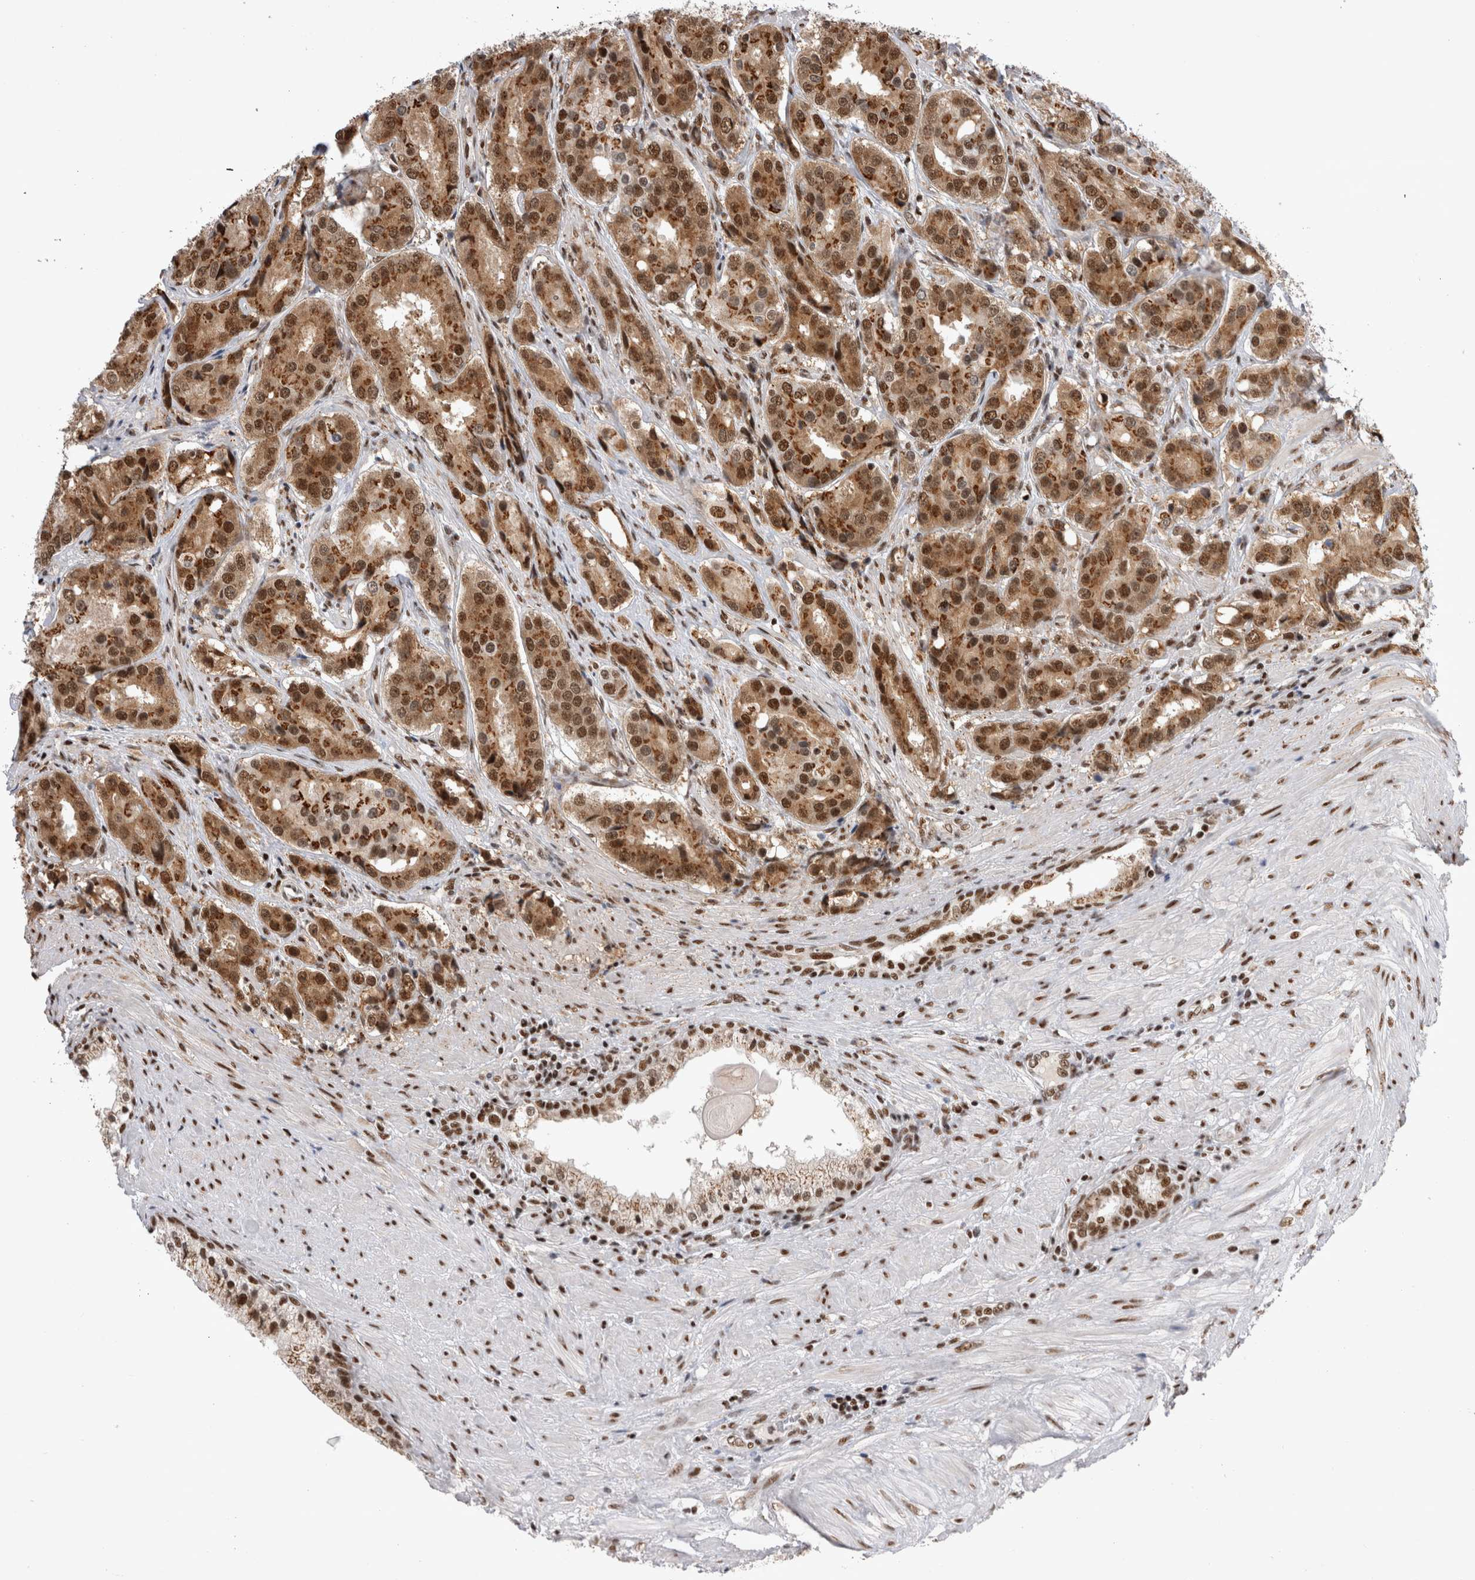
{"staining": {"intensity": "moderate", "quantity": ">75%", "location": "cytoplasmic/membranous,nuclear"}, "tissue": "prostate cancer", "cell_type": "Tumor cells", "image_type": "cancer", "snomed": [{"axis": "morphology", "description": "Adenocarcinoma, High grade"}, {"axis": "topography", "description": "Prostate"}], "caption": "Moderate cytoplasmic/membranous and nuclear expression for a protein is identified in approximately >75% of tumor cells of prostate cancer (adenocarcinoma (high-grade)) using immunohistochemistry (IHC).", "gene": "EYA2", "patient": {"sex": "male", "age": 60}}